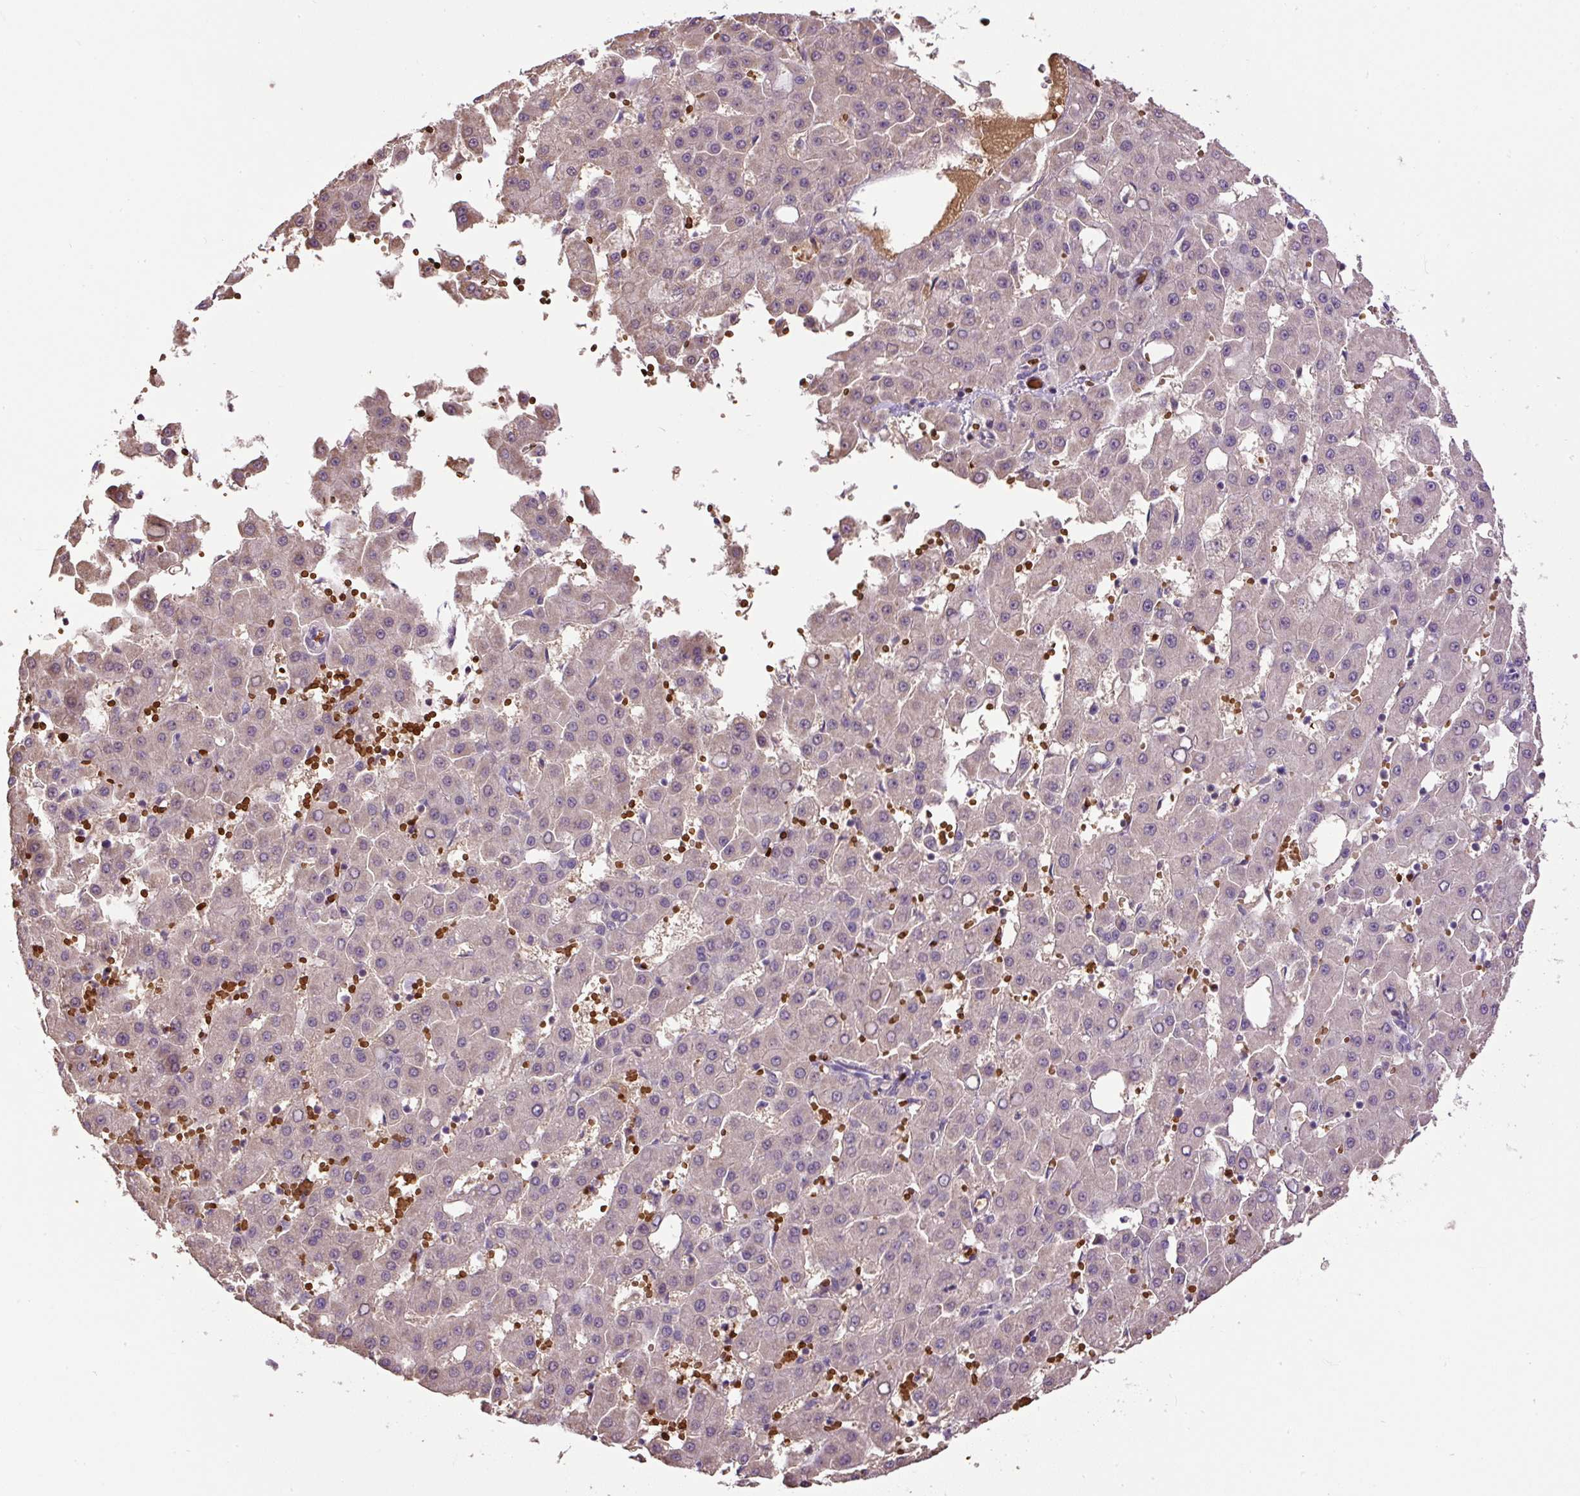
{"staining": {"intensity": "weak", "quantity": "<25%", "location": "cytoplasmic/membranous"}, "tissue": "liver cancer", "cell_type": "Tumor cells", "image_type": "cancer", "snomed": [{"axis": "morphology", "description": "Carcinoma, Hepatocellular, NOS"}, {"axis": "topography", "description": "Liver"}], "caption": "Tumor cells show no significant protein staining in liver cancer (hepatocellular carcinoma).", "gene": "CXCL13", "patient": {"sex": "male", "age": 47}}